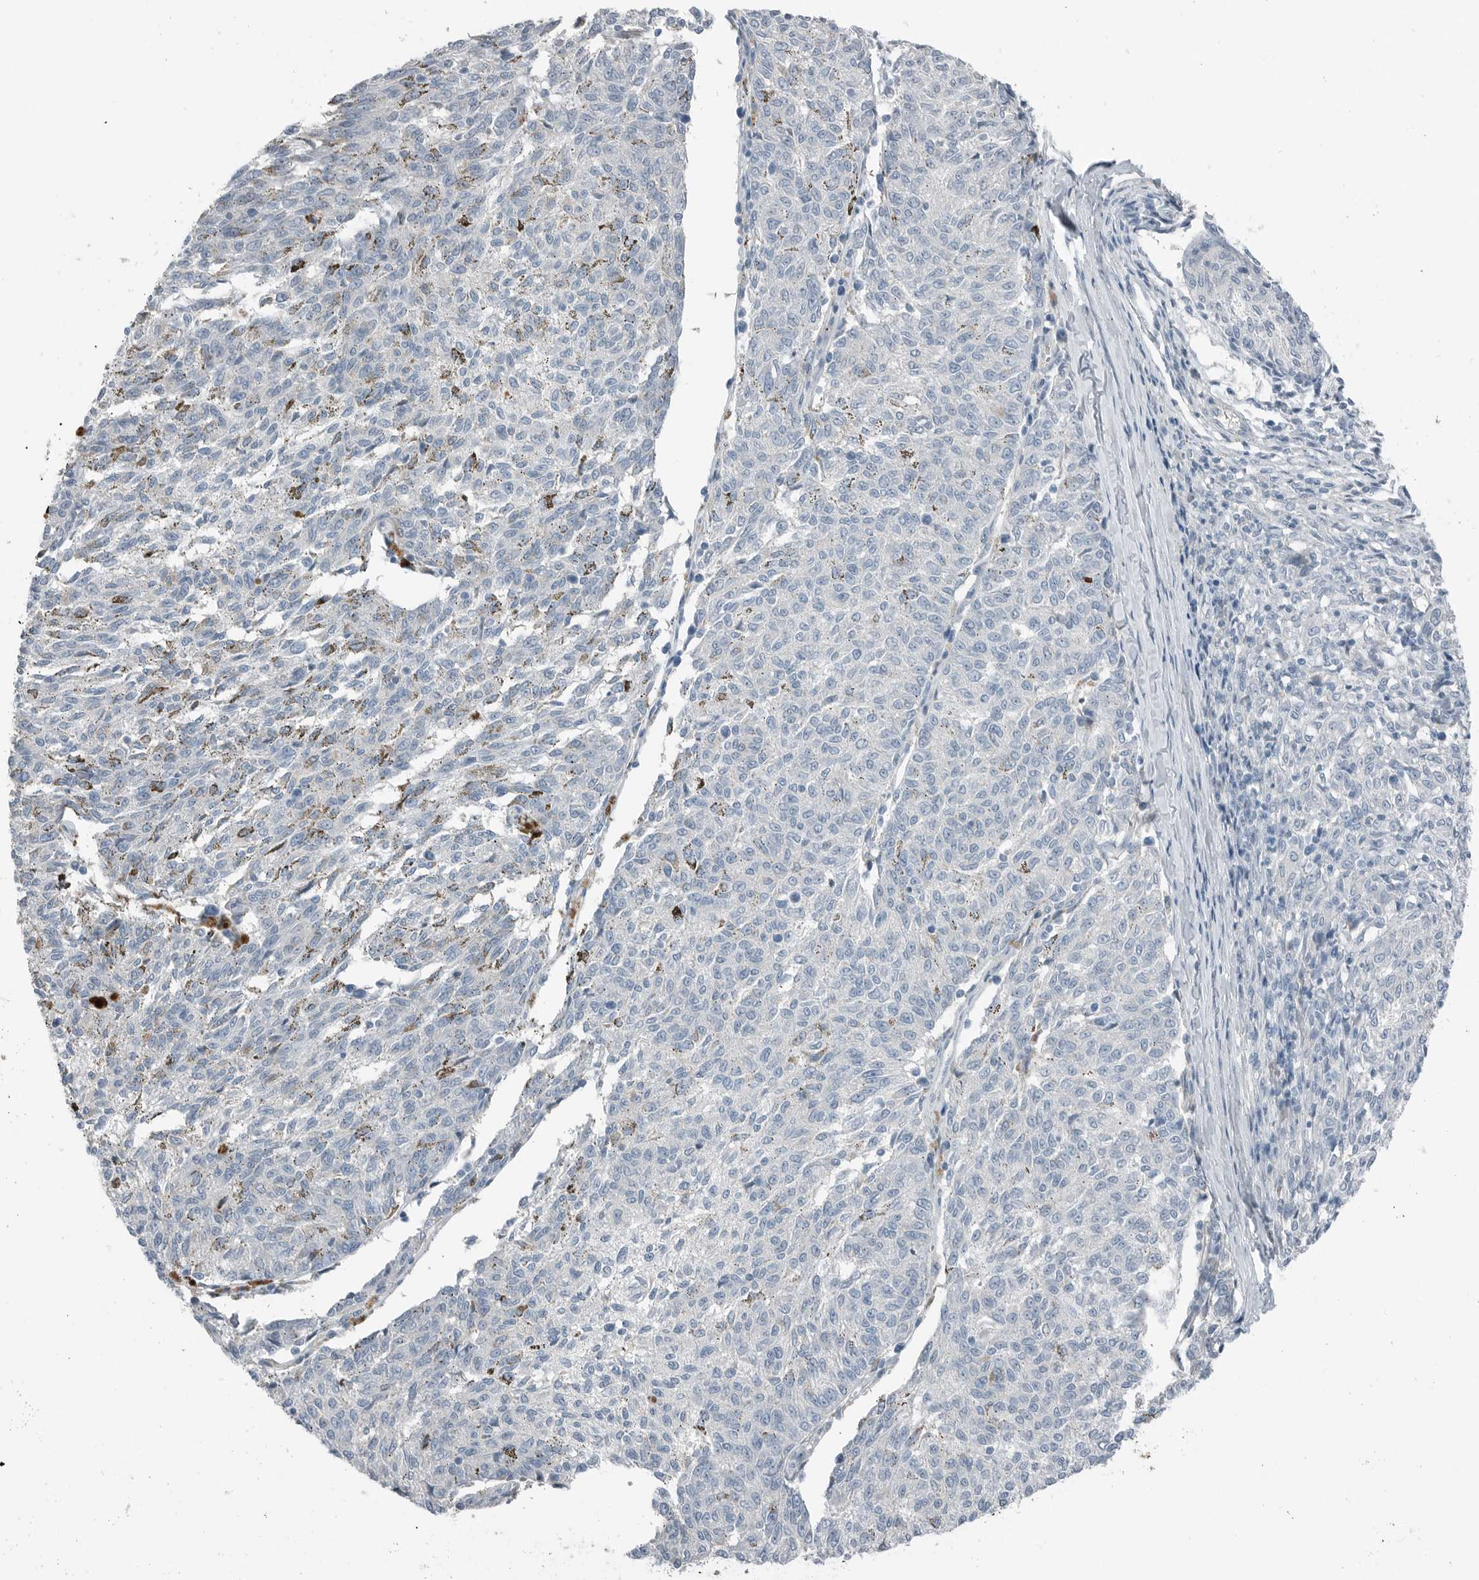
{"staining": {"intensity": "negative", "quantity": "none", "location": "none"}, "tissue": "melanoma", "cell_type": "Tumor cells", "image_type": "cancer", "snomed": [{"axis": "morphology", "description": "Malignant melanoma, NOS"}, {"axis": "topography", "description": "Skin"}], "caption": "This is an IHC image of human malignant melanoma. There is no staining in tumor cells.", "gene": "SERPINB7", "patient": {"sex": "female", "age": 72}}